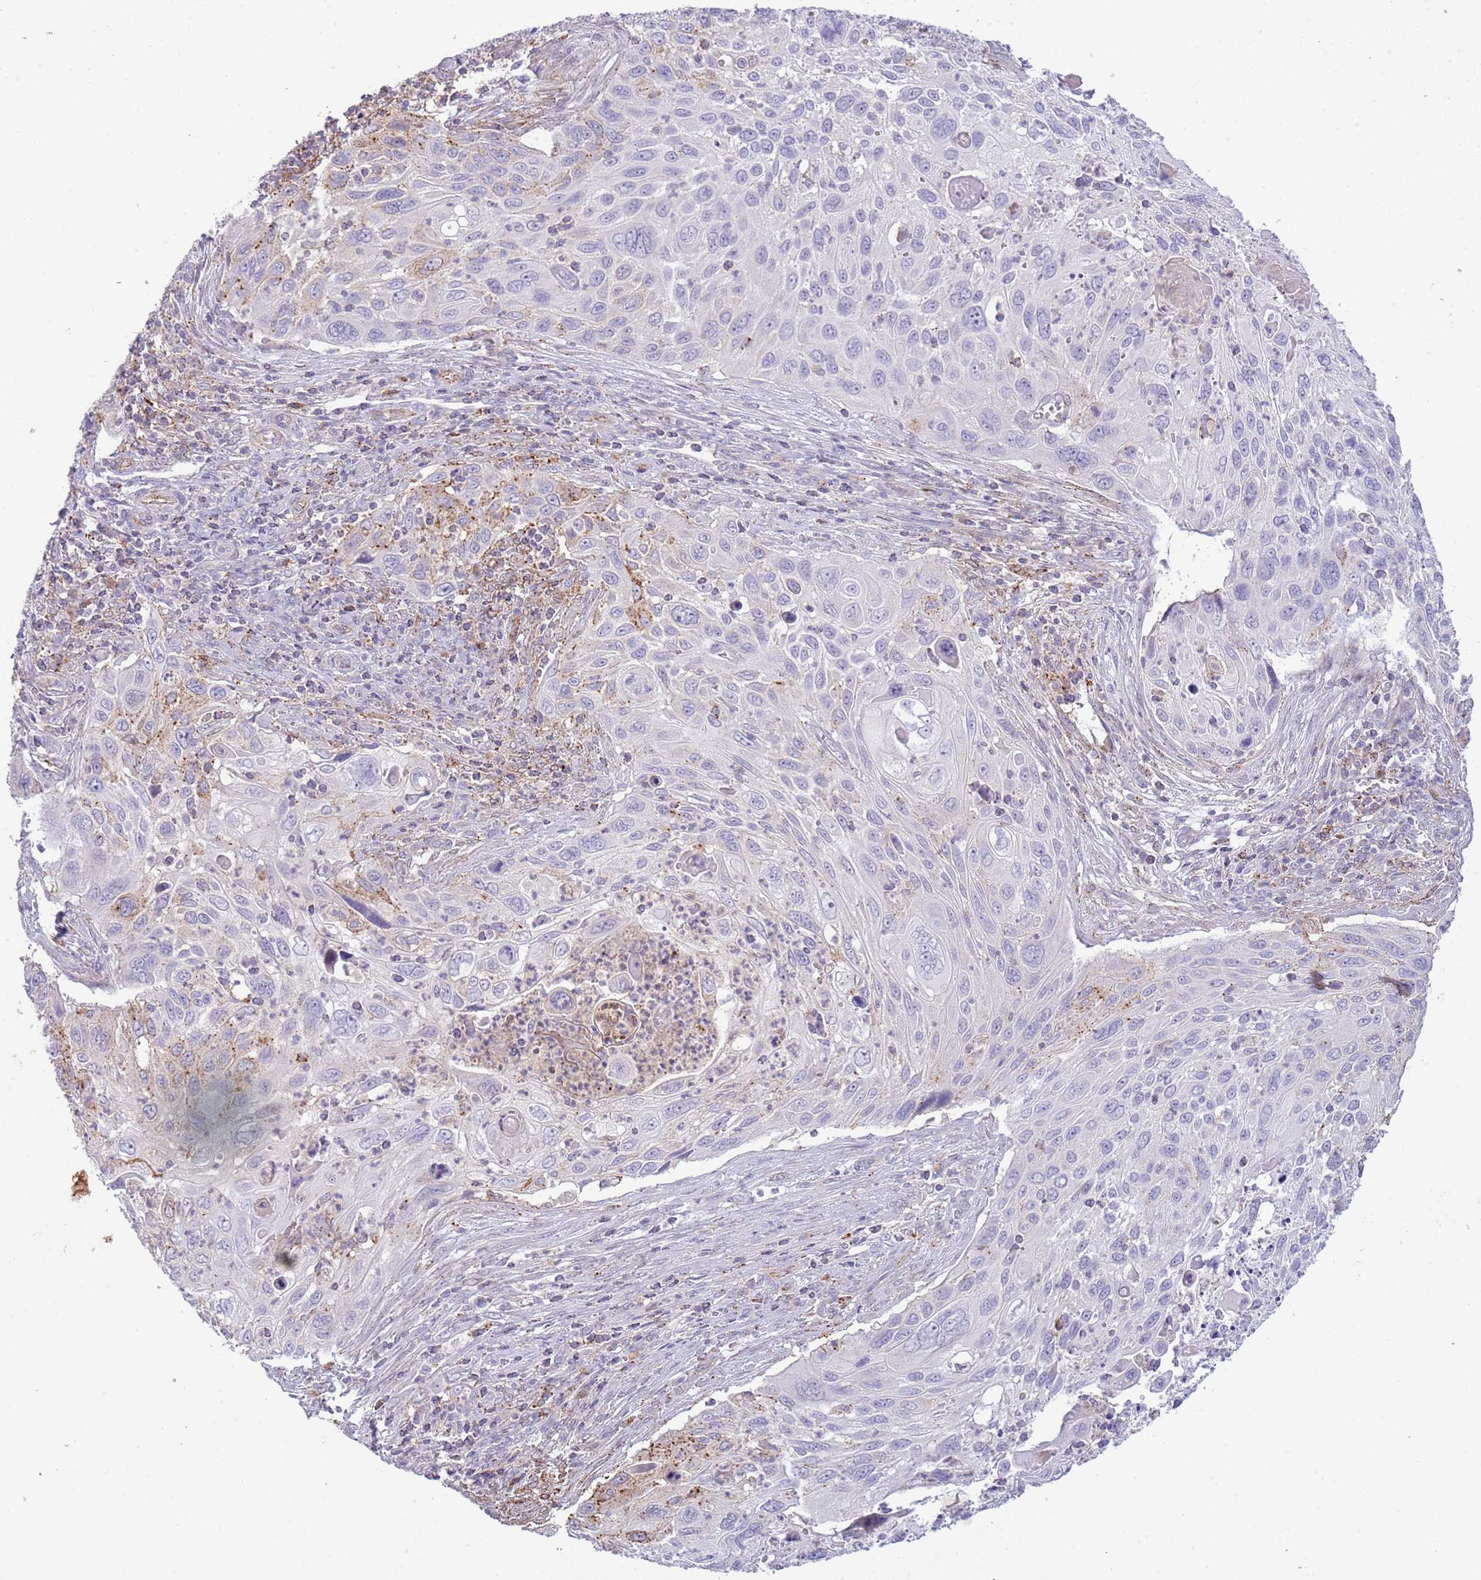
{"staining": {"intensity": "moderate", "quantity": "<25%", "location": "cytoplasmic/membranous"}, "tissue": "cervical cancer", "cell_type": "Tumor cells", "image_type": "cancer", "snomed": [{"axis": "morphology", "description": "Squamous cell carcinoma, NOS"}, {"axis": "topography", "description": "Cervix"}], "caption": "Human cervical cancer stained for a protein (brown) displays moderate cytoplasmic/membranous positive expression in approximately <25% of tumor cells.", "gene": "ABHD17A", "patient": {"sex": "female", "age": 70}}